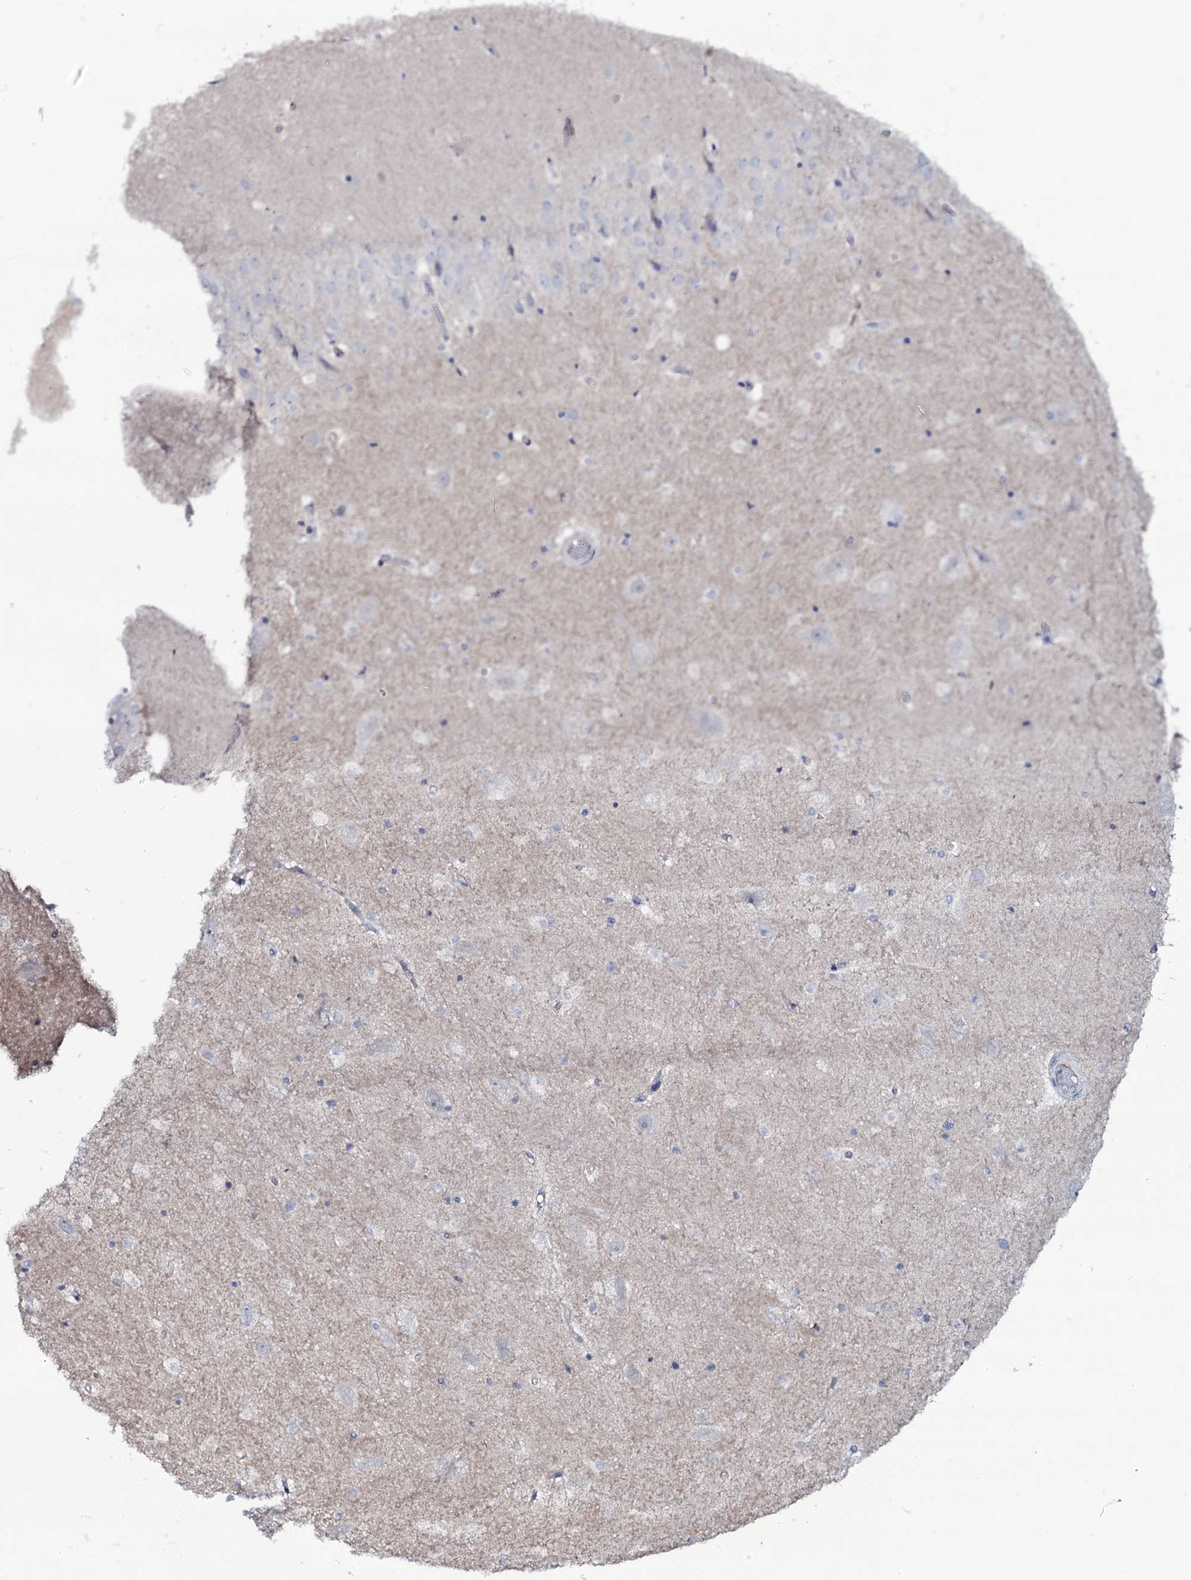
{"staining": {"intensity": "negative", "quantity": "none", "location": "none"}, "tissue": "hippocampus", "cell_type": "Glial cells", "image_type": "normal", "snomed": [{"axis": "morphology", "description": "Normal tissue, NOS"}, {"axis": "topography", "description": "Hippocampus"}], "caption": "Immunohistochemistry photomicrograph of unremarkable hippocampus: hippocampus stained with DAB demonstrates no significant protein expression in glial cells.", "gene": "SNAP23", "patient": {"sex": "female", "age": 52}}